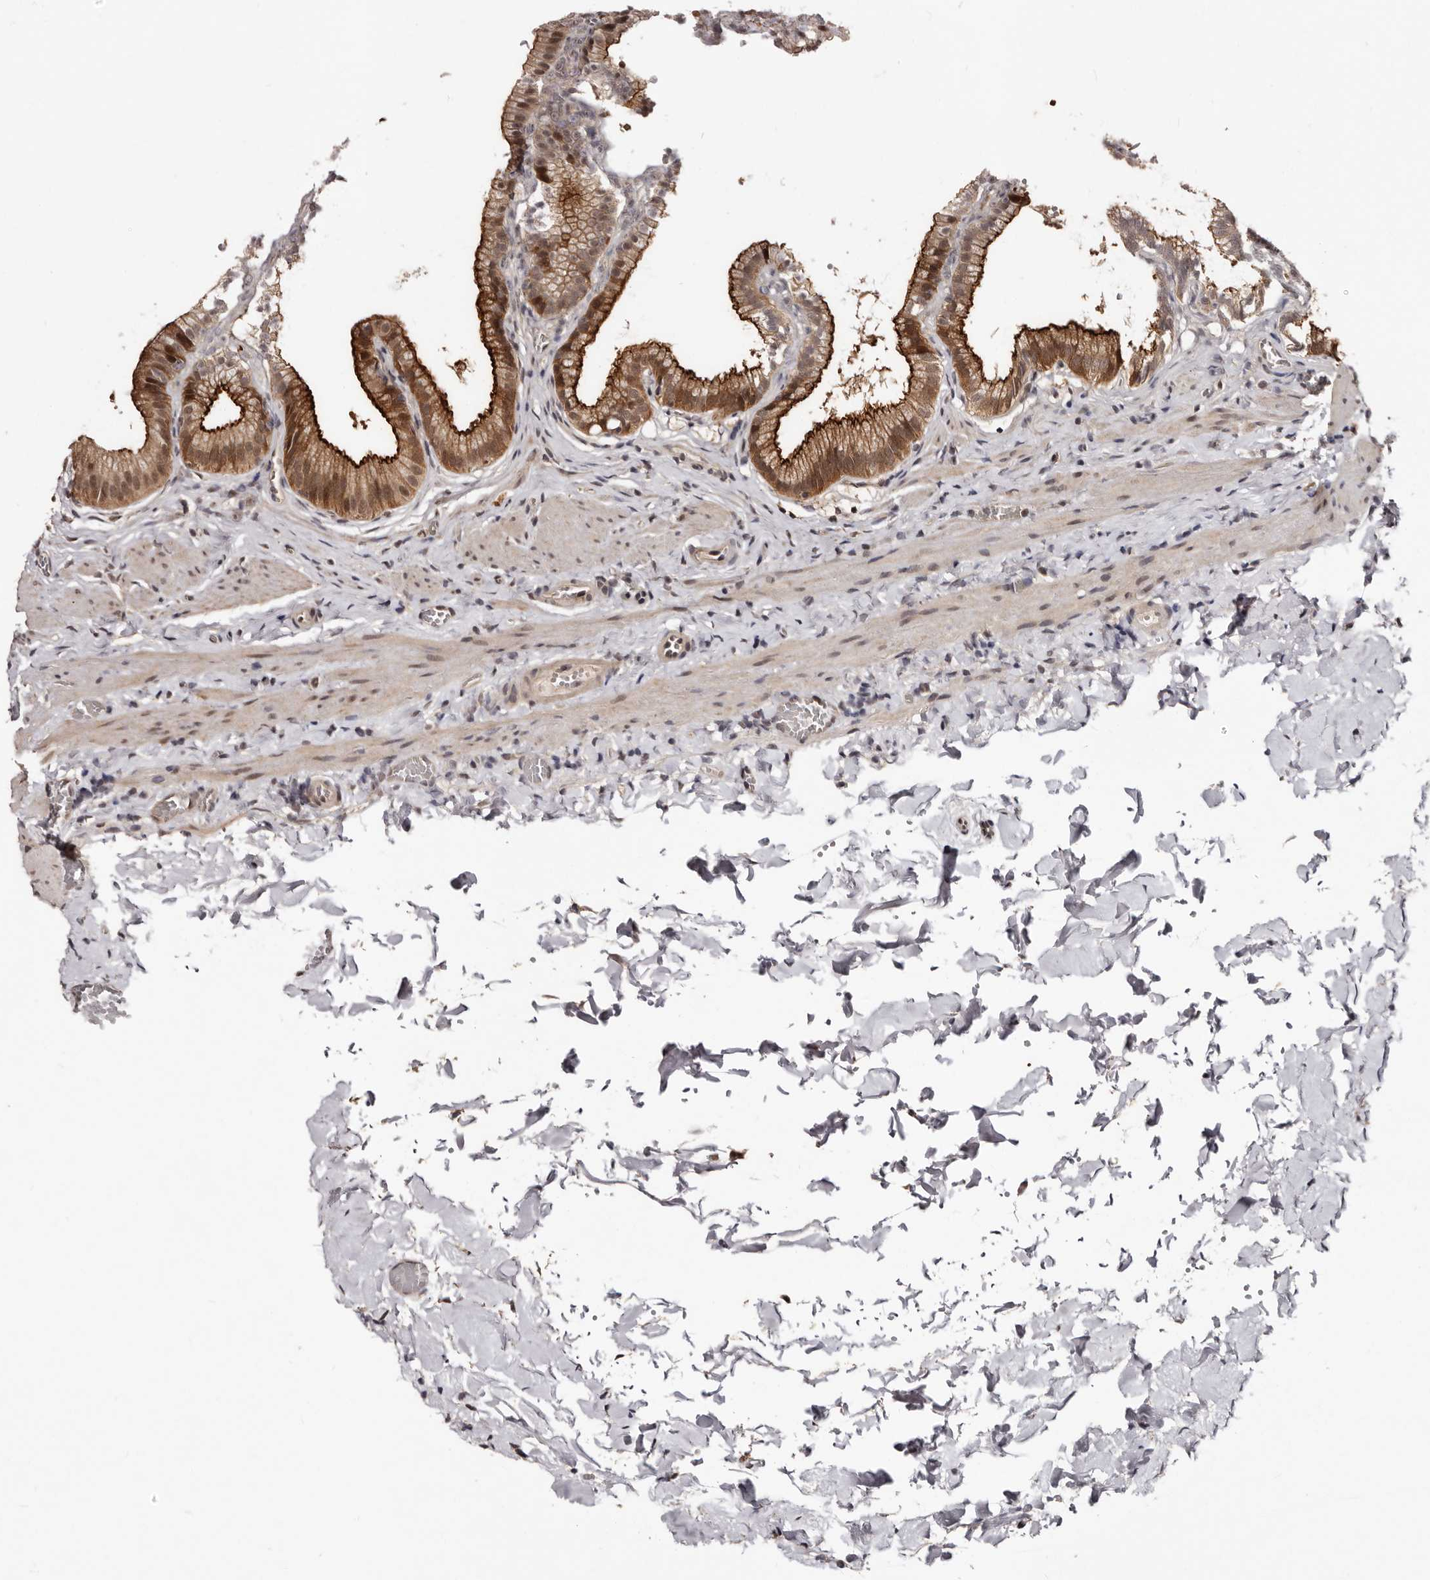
{"staining": {"intensity": "strong", "quantity": ">75%", "location": "cytoplasmic/membranous,nuclear"}, "tissue": "gallbladder", "cell_type": "Glandular cells", "image_type": "normal", "snomed": [{"axis": "morphology", "description": "Normal tissue, NOS"}, {"axis": "topography", "description": "Gallbladder"}], "caption": "Brown immunohistochemical staining in unremarkable gallbladder shows strong cytoplasmic/membranous,nuclear expression in about >75% of glandular cells. Nuclei are stained in blue.", "gene": "TBC1D22B", "patient": {"sex": "male", "age": 38}}